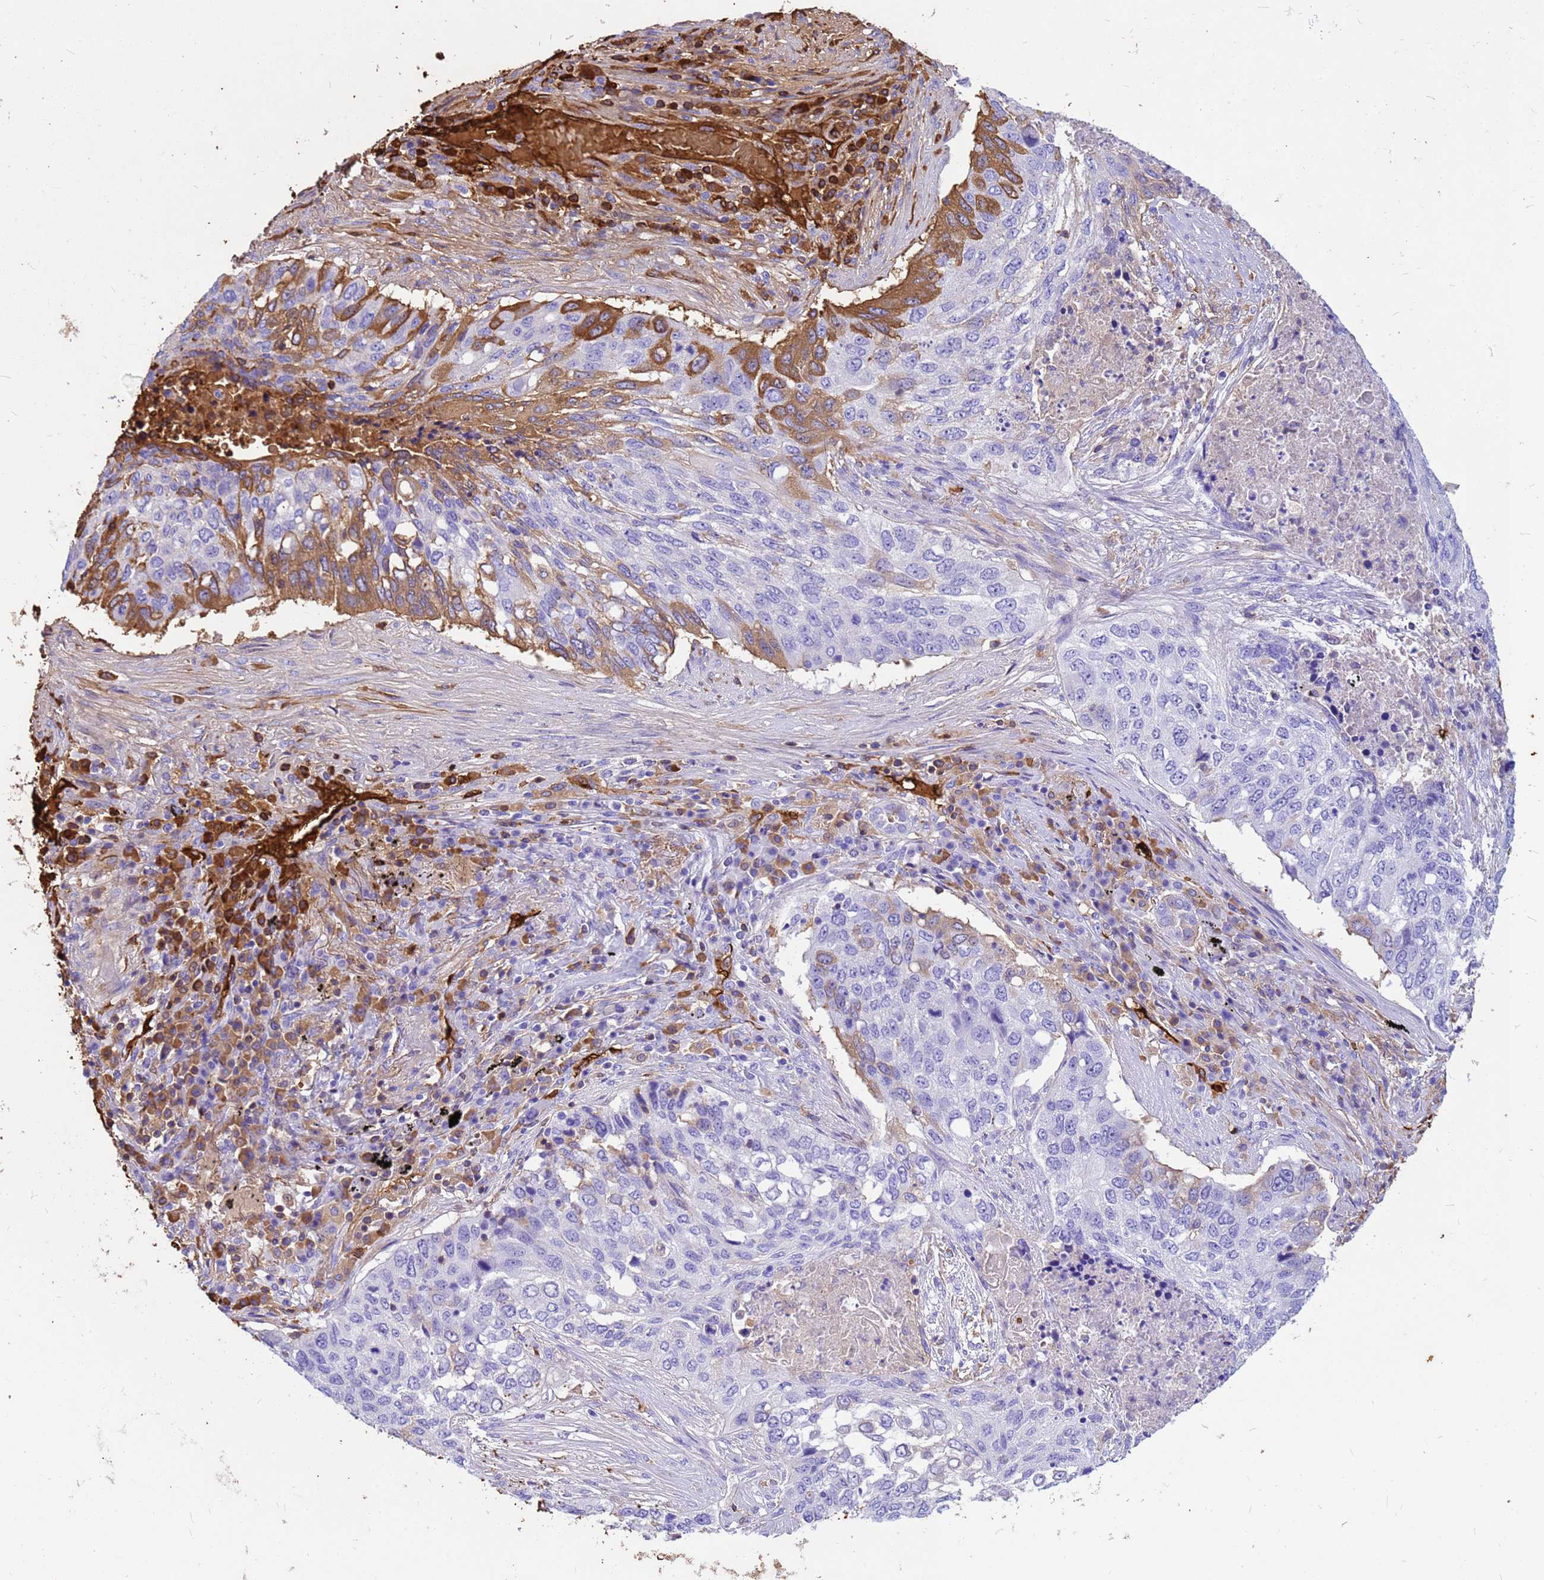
{"staining": {"intensity": "moderate", "quantity": "<25%", "location": "cytoplasmic/membranous"}, "tissue": "lung cancer", "cell_type": "Tumor cells", "image_type": "cancer", "snomed": [{"axis": "morphology", "description": "Squamous cell carcinoma, NOS"}, {"axis": "topography", "description": "Lung"}], "caption": "This micrograph exhibits immunohistochemistry staining of lung cancer (squamous cell carcinoma), with low moderate cytoplasmic/membranous positivity in about <25% of tumor cells.", "gene": "HBA2", "patient": {"sex": "female", "age": 63}}